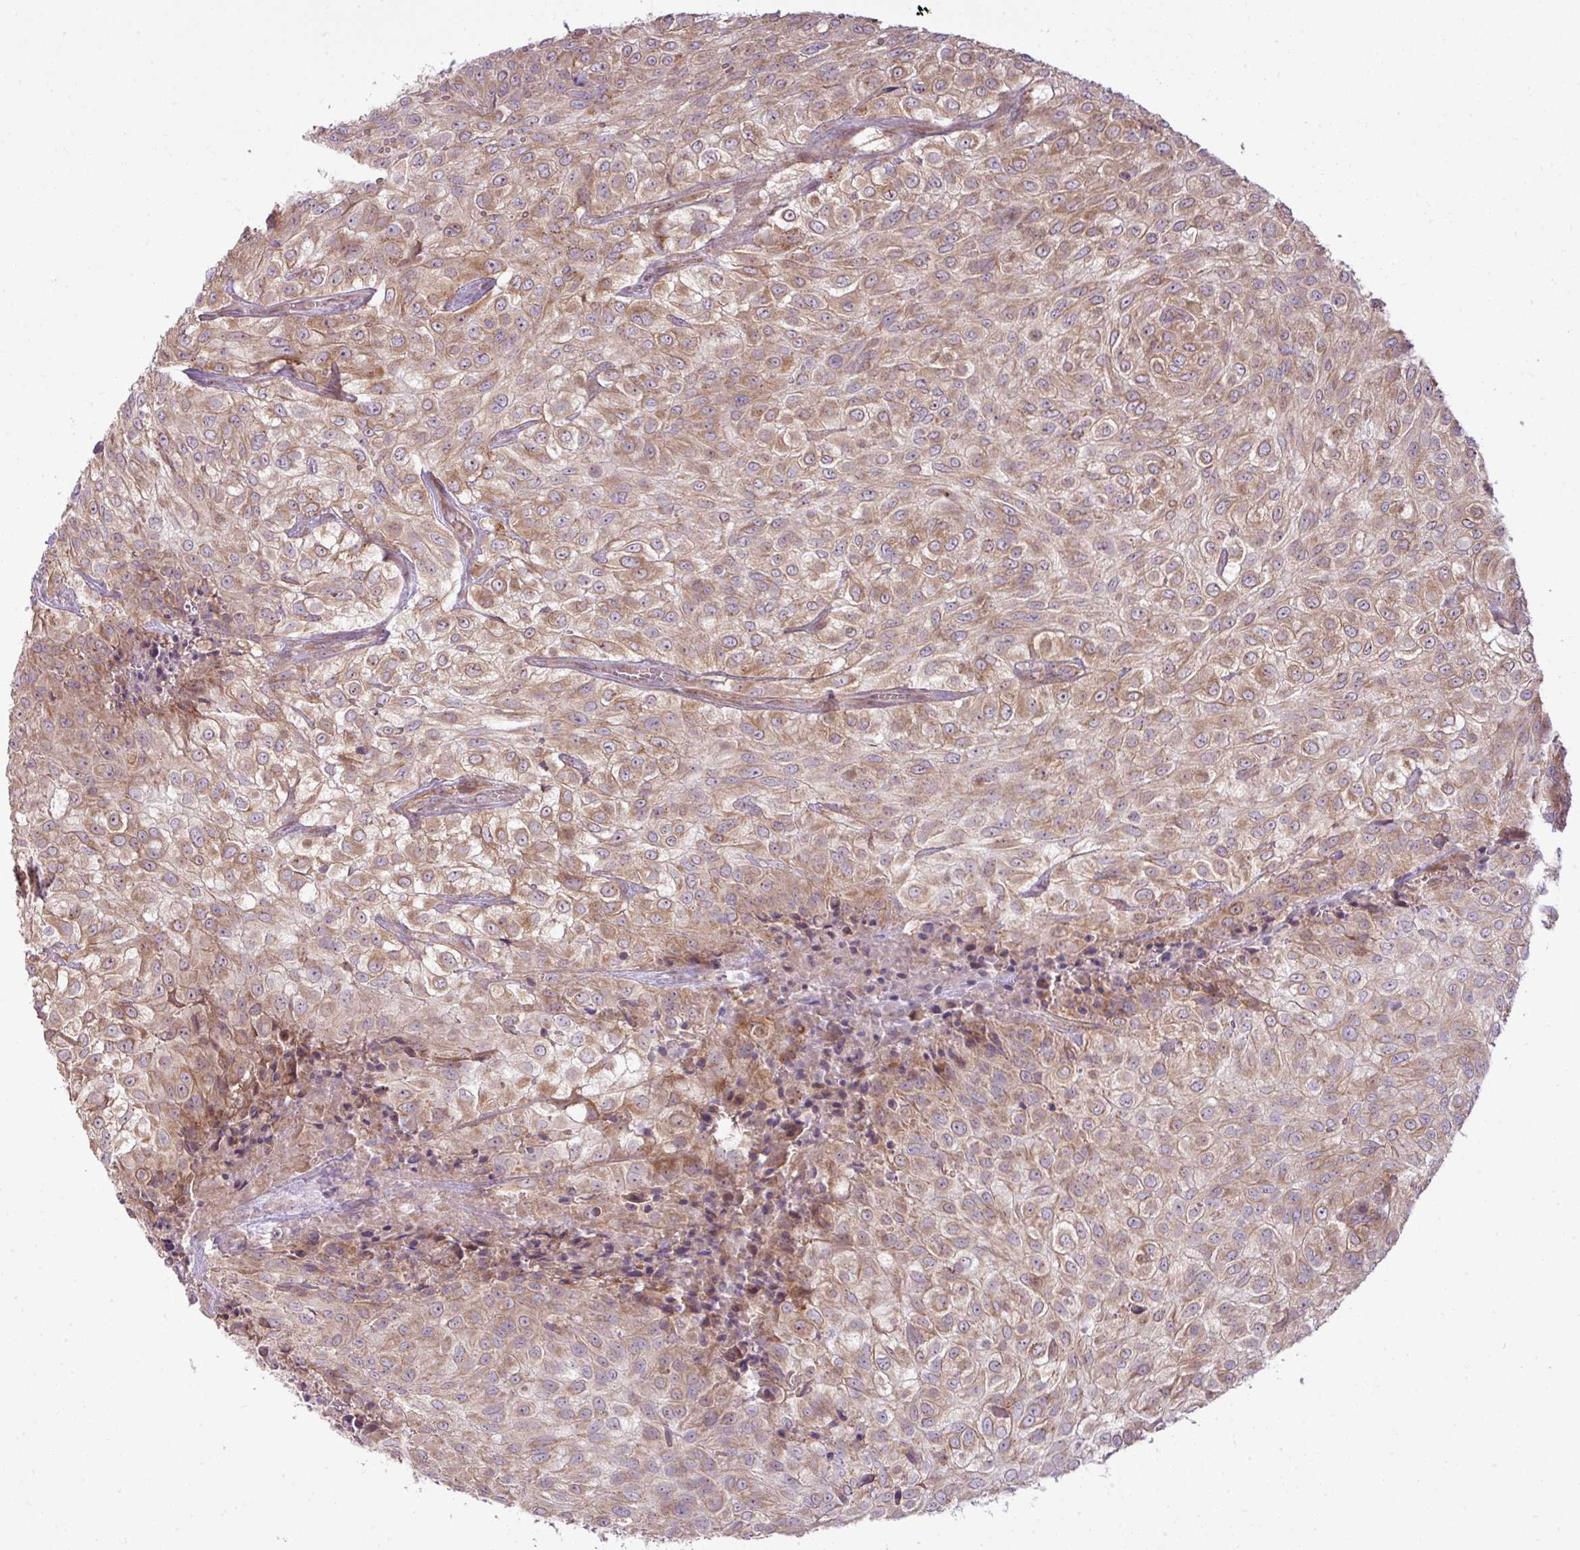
{"staining": {"intensity": "moderate", "quantity": ">75%", "location": "cytoplasmic/membranous"}, "tissue": "urothelial cancer", "cell_type": "Tumor cells", "image_type": "cancer", "snomed": [{"axis": "morphology", "description": "Urothelial carcinoma, High grade"}, {"axis": "topography", "description": "Urinary bladder"}], "caption": "Urothelial cancer stained with a brown dye displays moderate cytoplasmic/membranous positive staining in about >75% of tumor cells.", "gene": "COX18", "patient": {"sex": "male", "age": 56}}